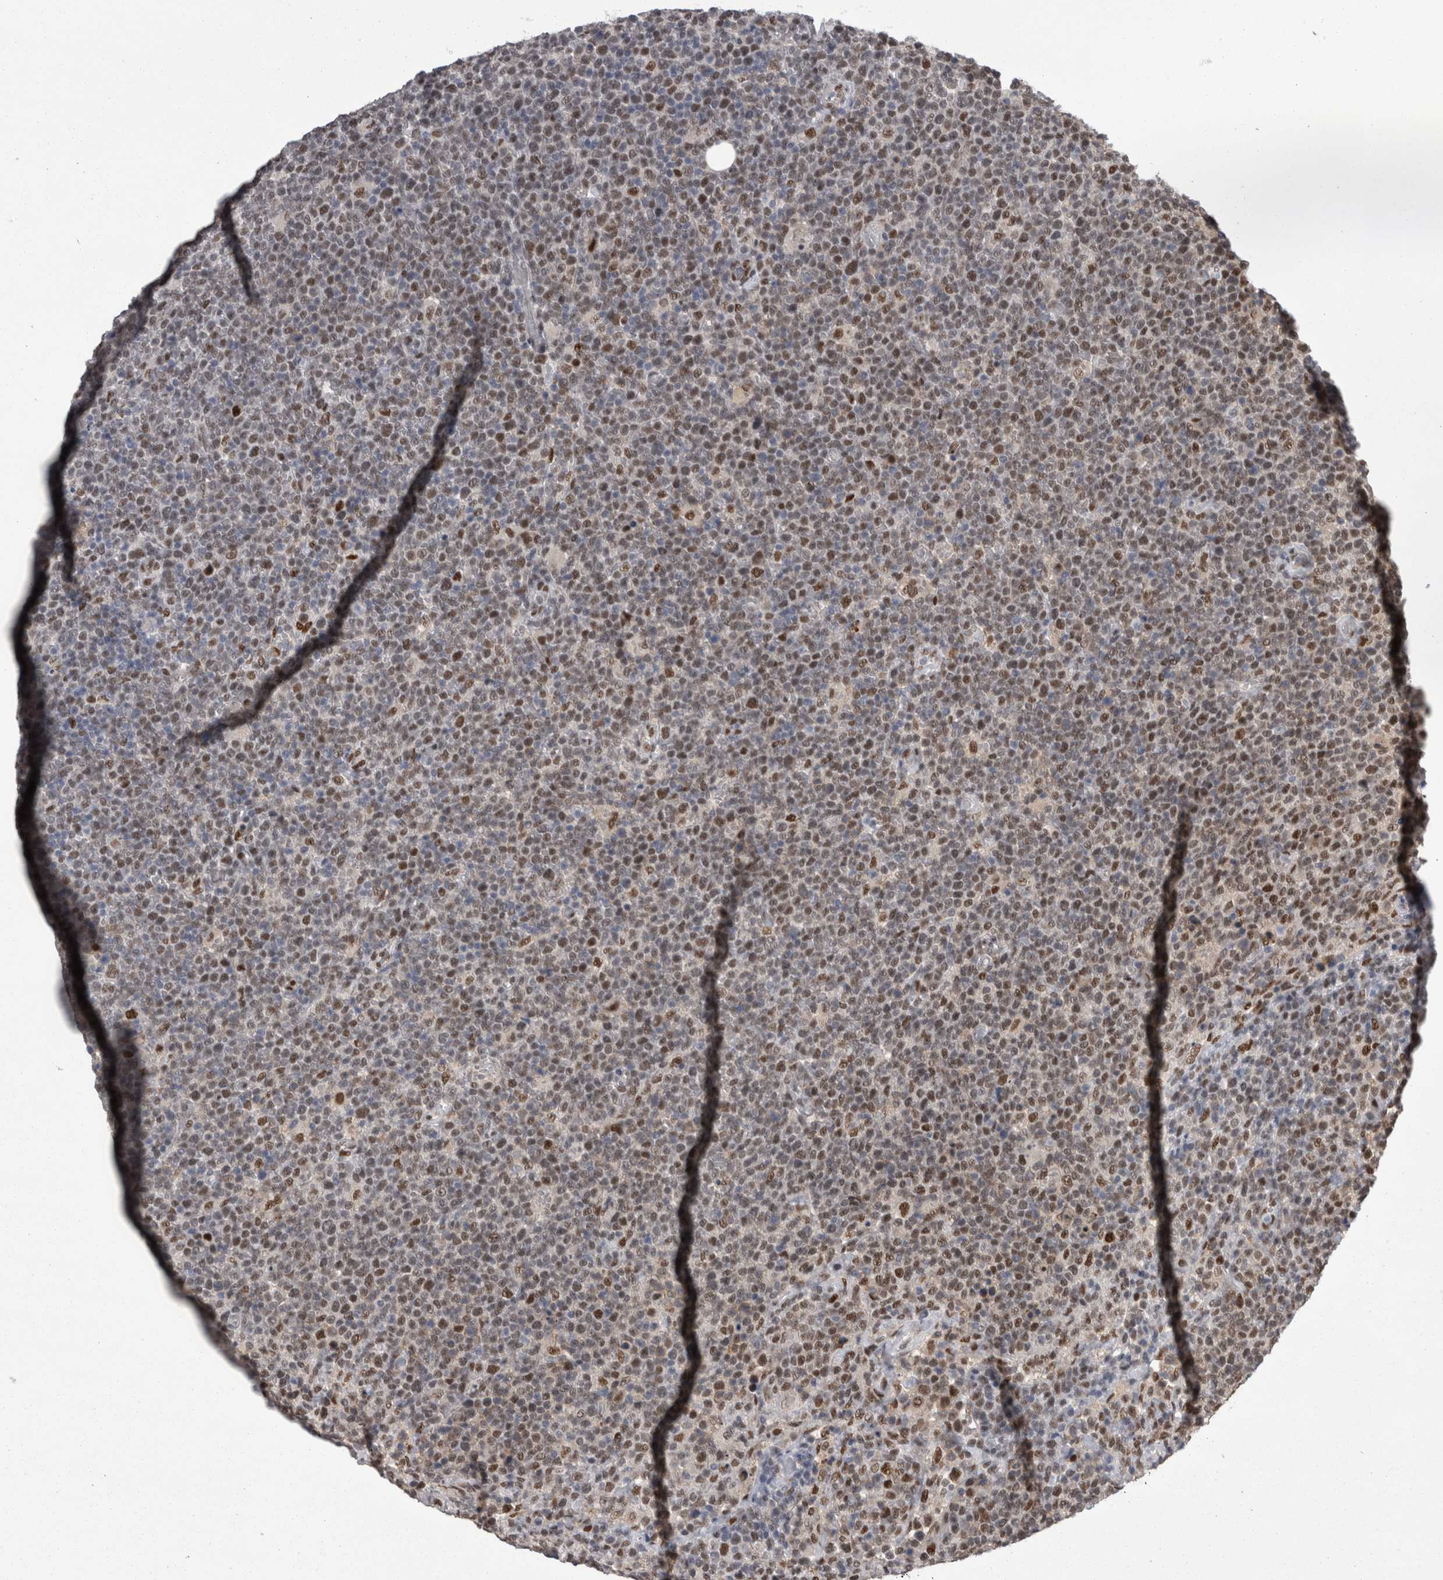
{"staining": {"intensity": "moderate", "quantity": ">75%", "location": "nuclear"}, "tissue": "lymphoma", "cell_type": "Tumor cells", "image_type": "cancer", "snomed": [{"axis": "morphology", "description": "Malignant lymphoma, non-Hodgkin's type, High grade"}, {"axis": "topography", "description": "Lymph node"}], "caption": "This photomicrograph demonstrates lymphoma stained with IHC to label a protein in brown. The nuclear of tumor cells show moderate positivity for the protein. Nuclei are counter-stained blue.", "gene": "C1orf54", "patient": {"sex": "male", "age": 61}}